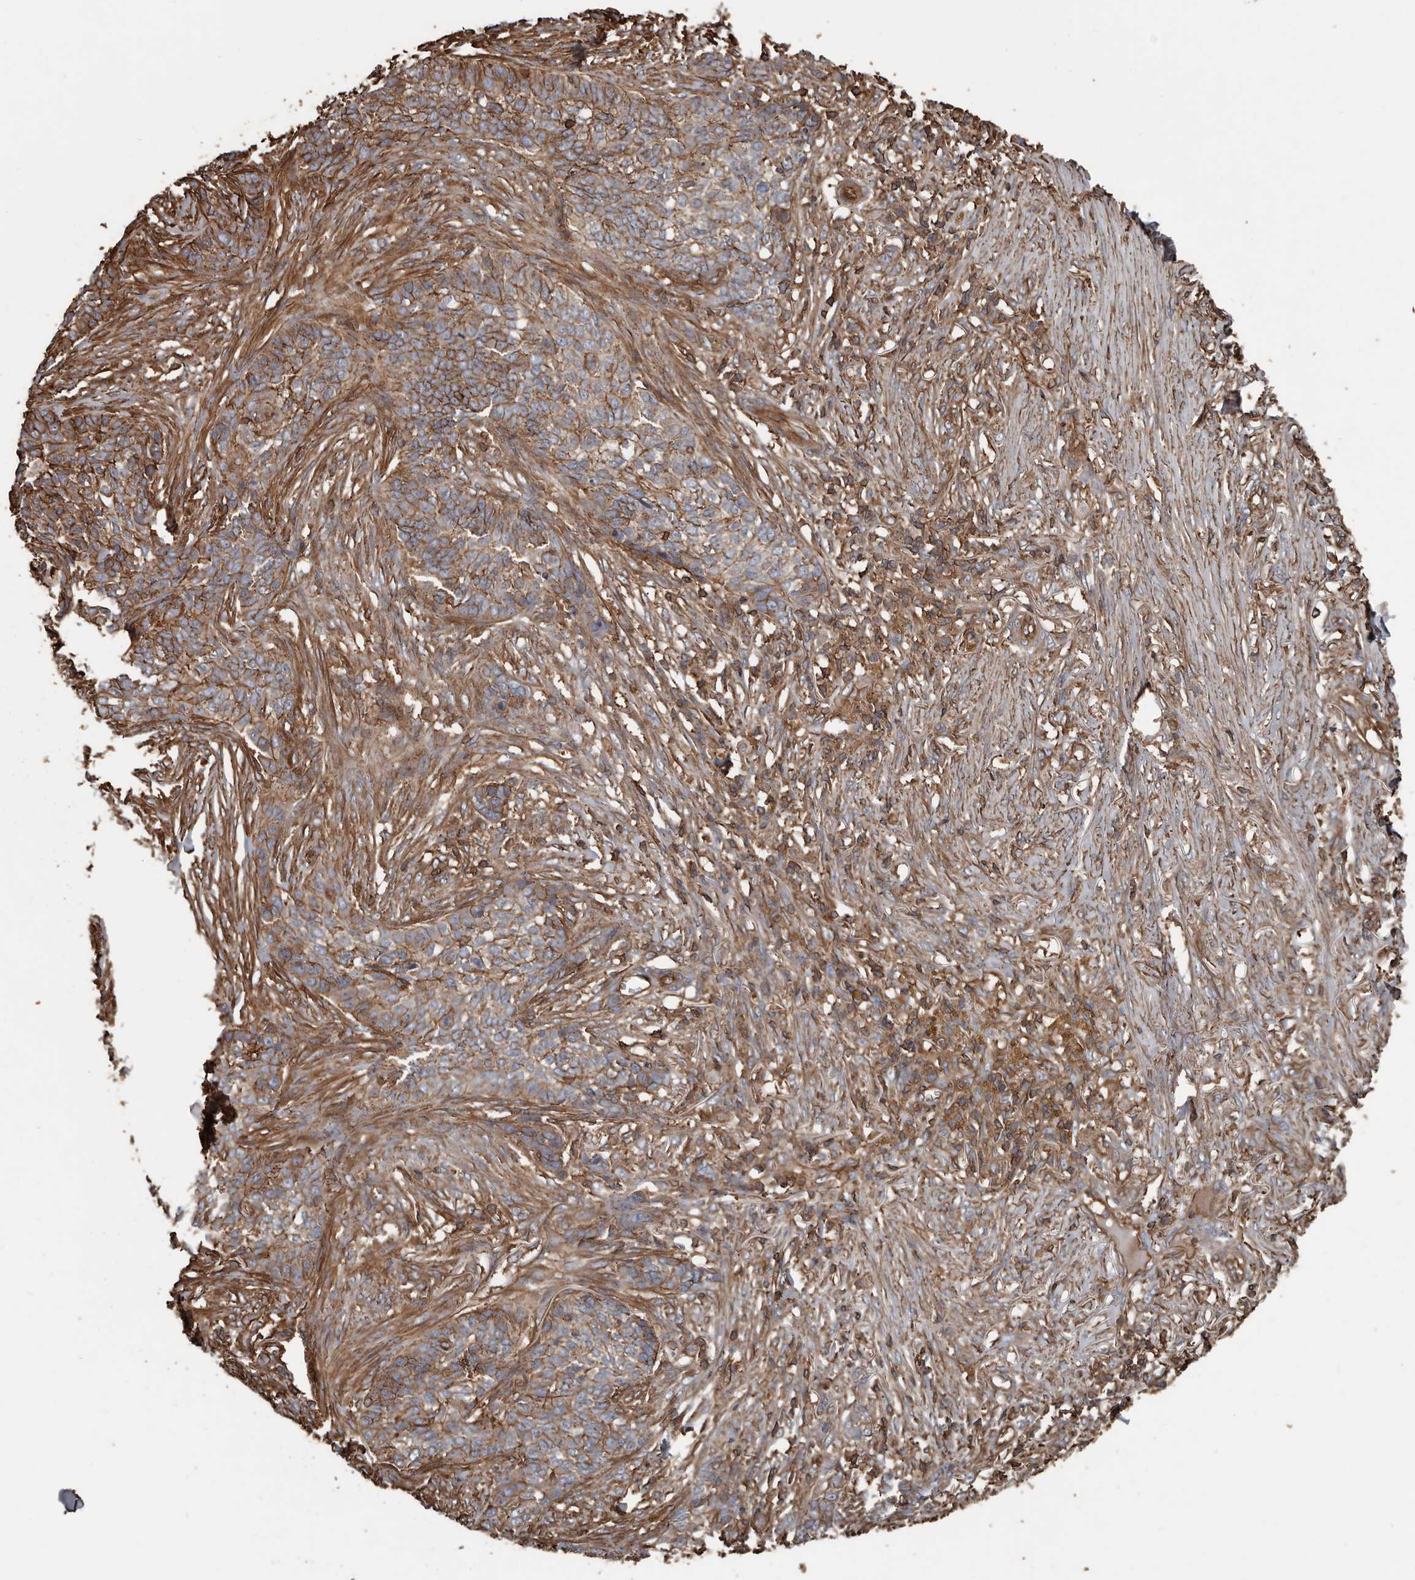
{"staining": {"intensity": "moderate", "quantity": ">75%", "location": "cytoplasmic/membranous"}, "tissue": "skin cancer", "cell_type": "Tumor cells", "image_type": "cancer", "snomed": [{"axis": "morphology", "description": "Basal cell carcinoma"}, {"axis": "topography", "description": "Skin"}], "caption": "Protein expression analysis of human skin cancer (basal cell carcinoma) reveals moderate cytoplasmic/membranous staining in about >75% of tumor cells. (DAB = brown stain, brightfield microscopy at high magnification).", "gene": "DENND6B", "patient": {"sex": "male", "age": 85}}